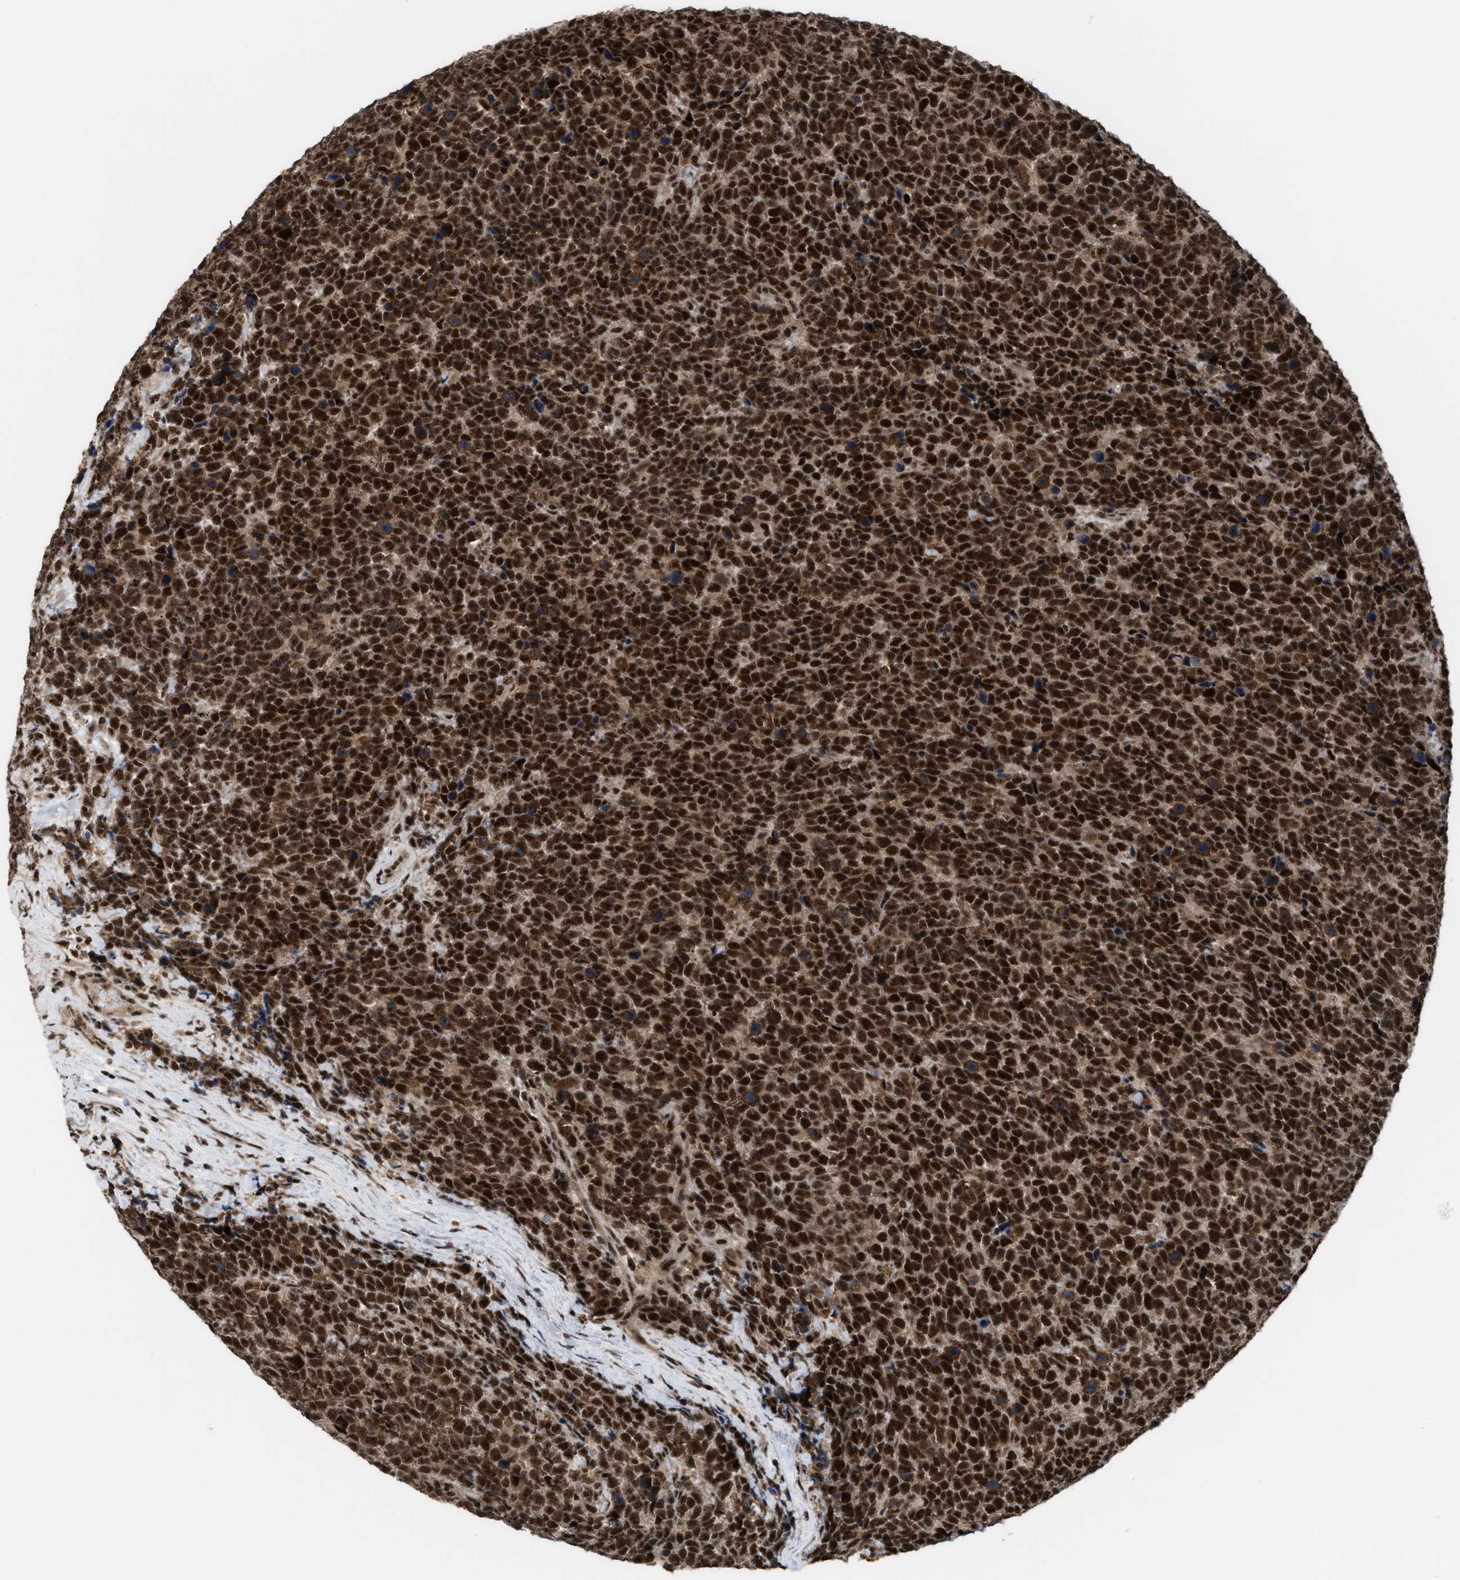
{"staining": {"intensity": "strong", "quantity": ">75%", "location": "cytoplasmic/membranous,nuclear"}, "tissue": "urothelial cancer", "cell_type": "Tumor cells", "image_type": "cancer", "snomed": [{"axis": "morphology", "description": "Urothelial carcinoma, High grade"}, {"axis": "topography", "description": "Urinary bladder"}], "caption": "This image exhibits IHC staining of urothelial carcinoma (high-grade), with high strong cytoplasmic/membranous and nuclear positivity in approximately >75% of tumor cells.", "gene": "PRPF4", "patient": {"sex": "female", "age": 82}}